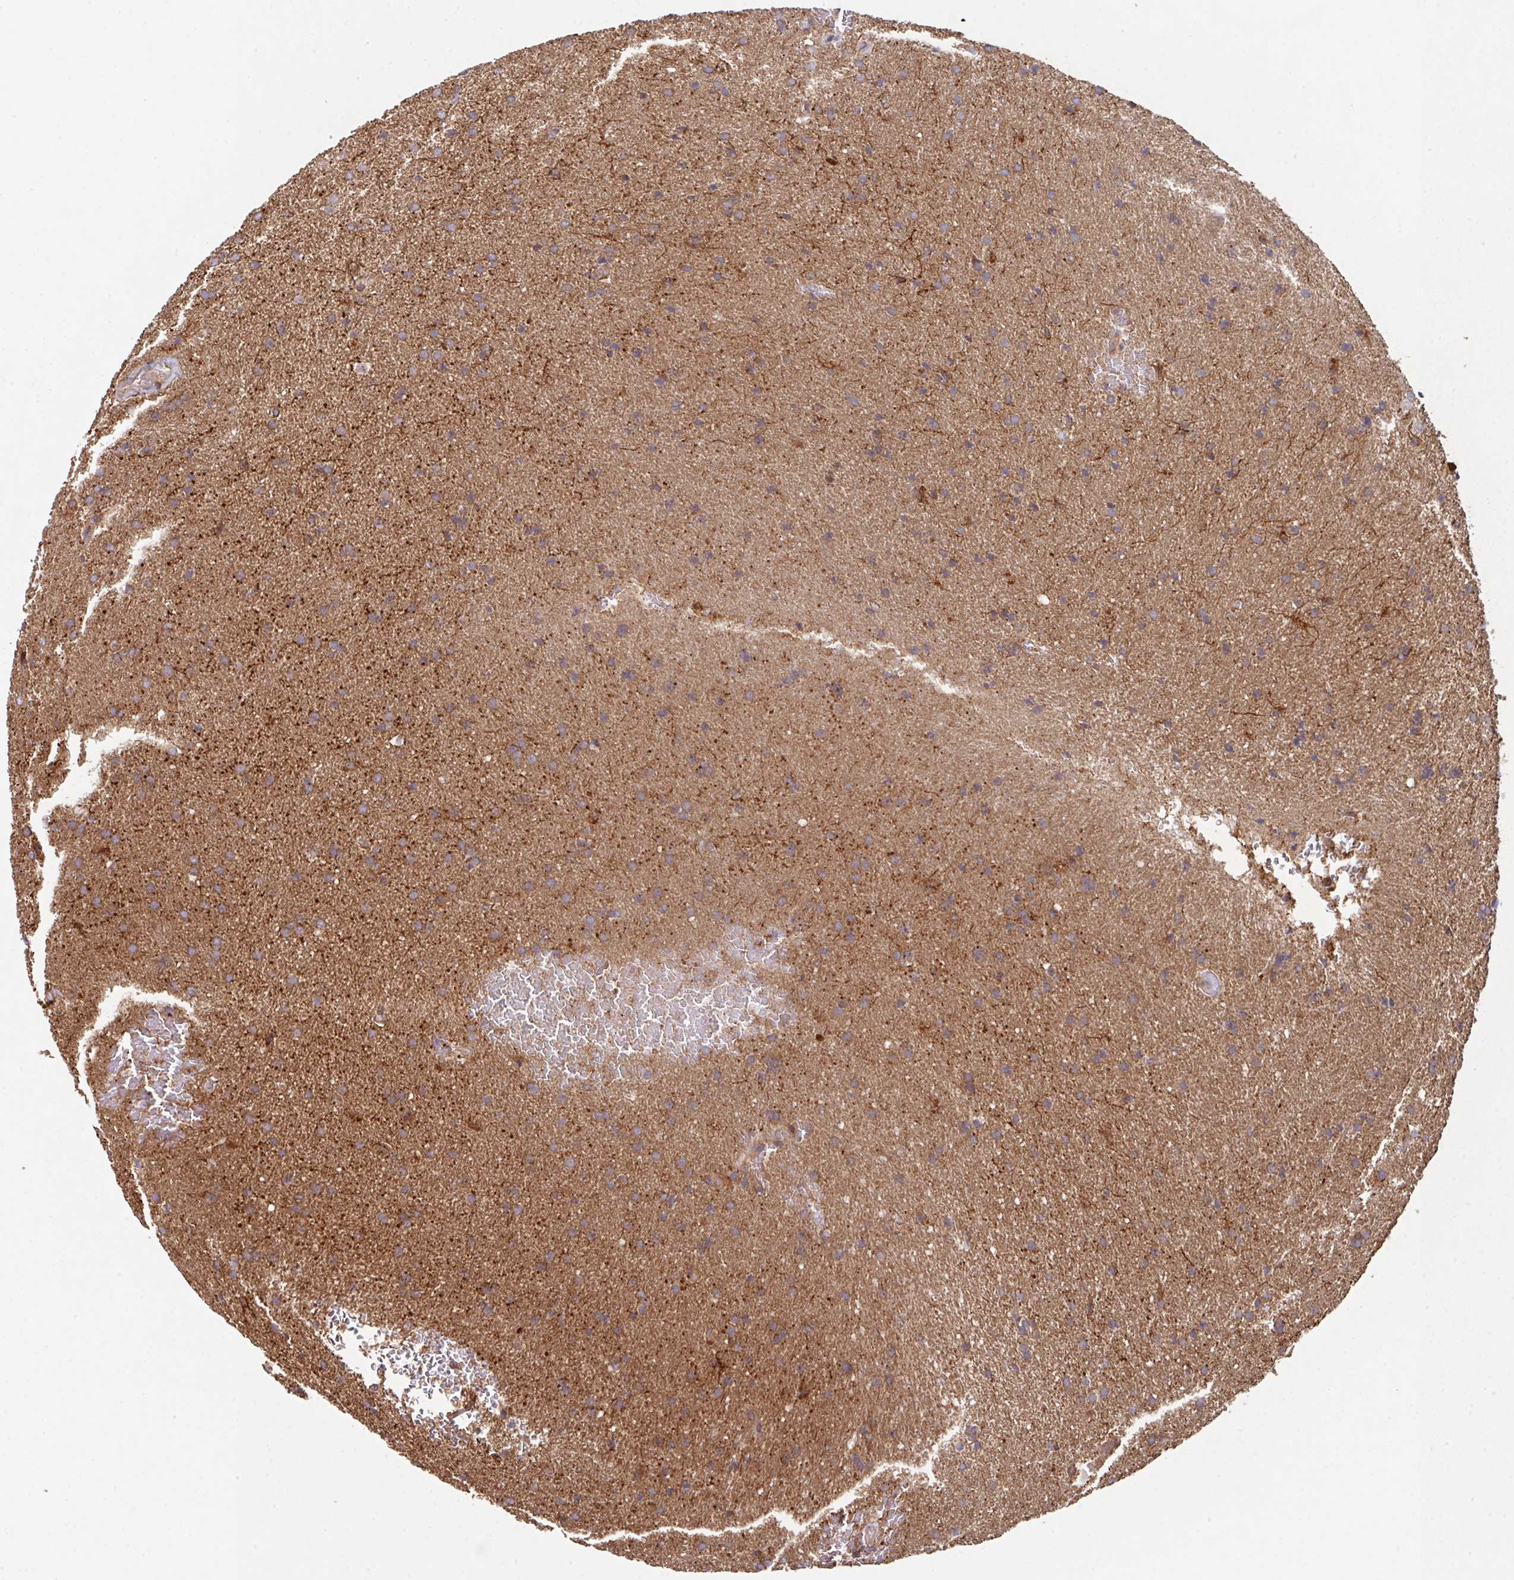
{"staining": {"intensity": "weak", "quantity": "<25%", "location": "cytoplasmic/membranous"}, "tissue": "glioma", "cell_type": "Tumor cells", "image_type": "cancer", "snomed": [{"axis": "morphology", "description": "Glioma, malignant, Low grade"}, {"axis": "topography", "description": "Brain"}], "caption": "This is an immunohistochemistry histopathology image of glioma. There is no staining in tumor cells.", "gene": "TRIM14", "patient": {"sex": "female", "age": 32}}